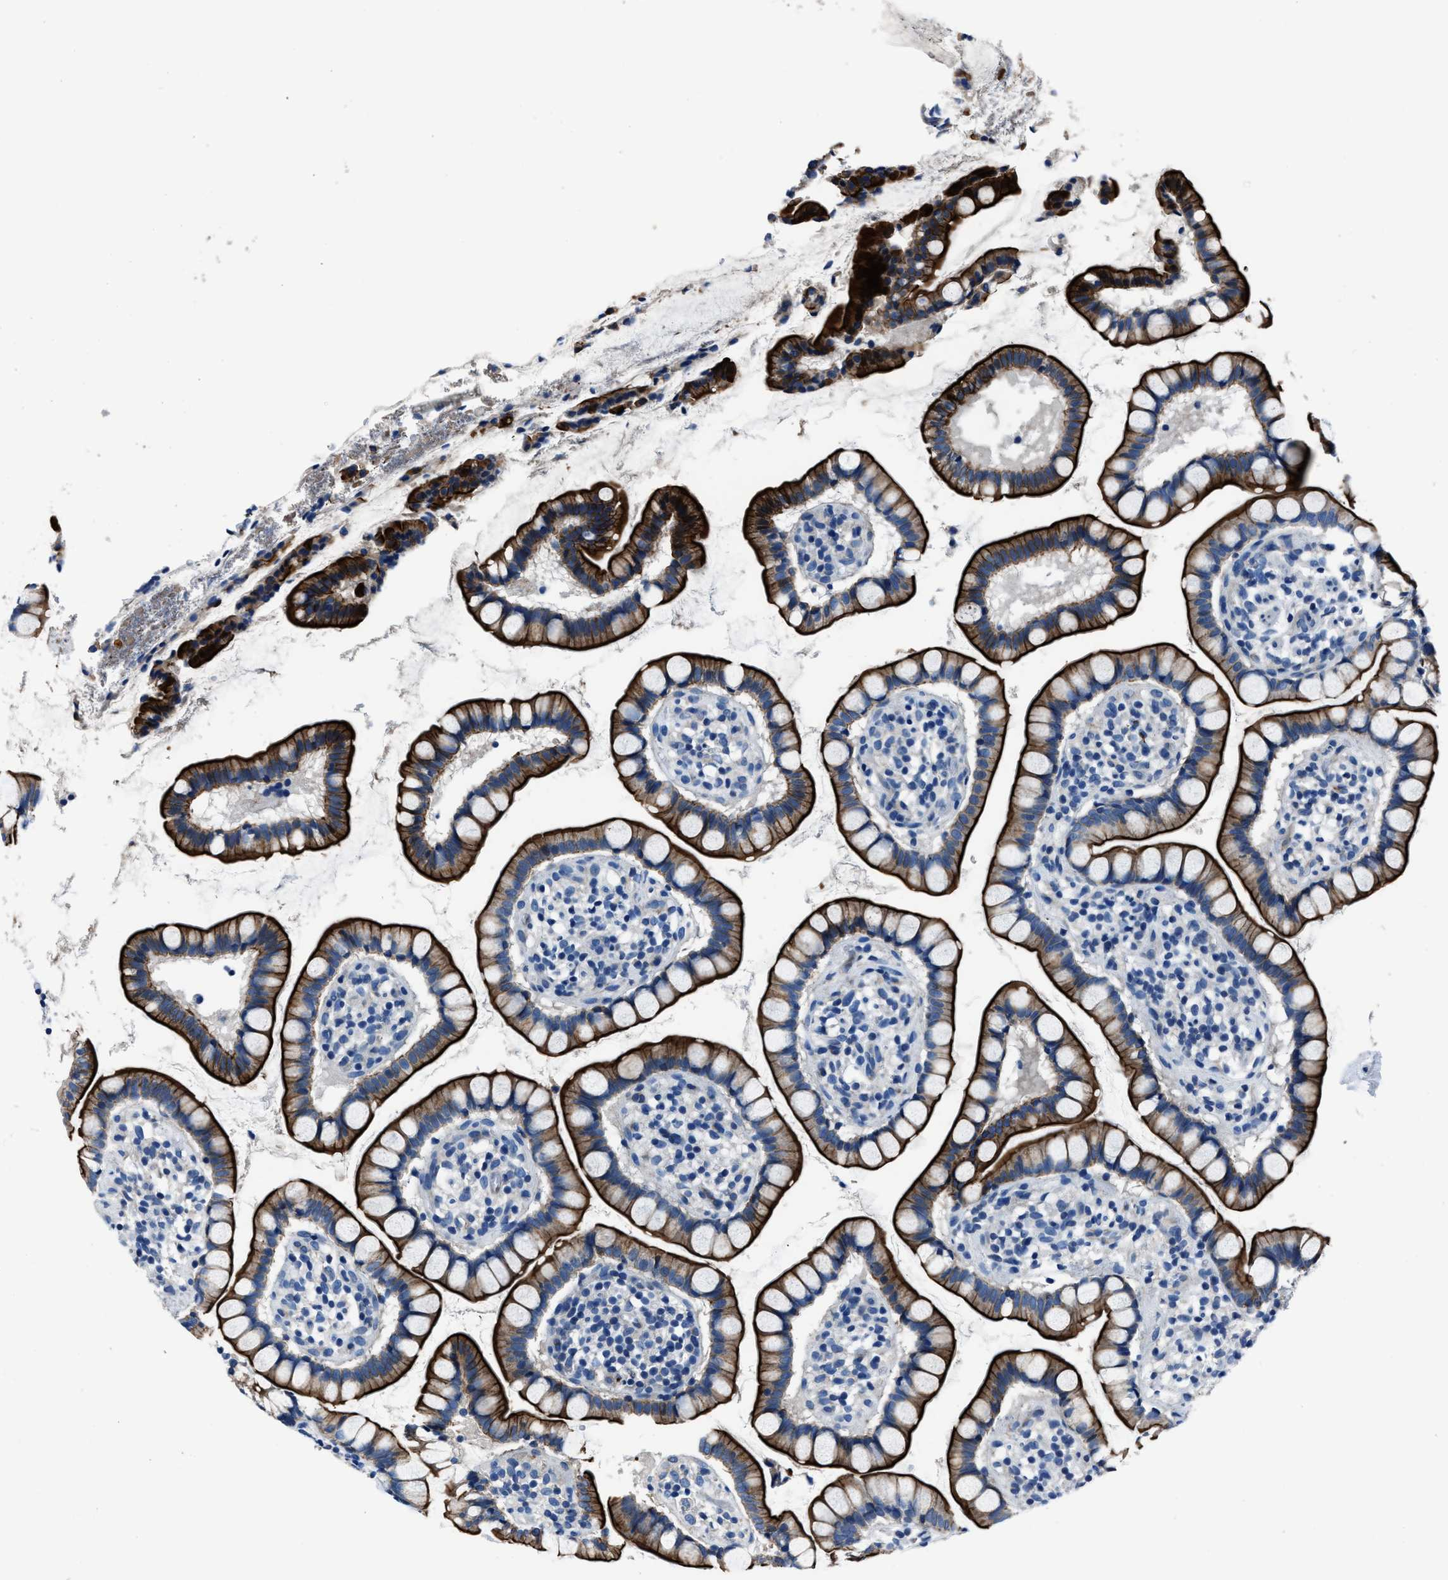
{"staining": {"intensity": "strong", "quantity": ">75%", "location": "cytoplasmic/membranous"}, "tissue": "small intestine", "cell_type": "Glandular cells", "image_type": "normal", "snomed": [{"axis": "morphology", "description": "Normal tissue, NOS"}, {"axis": "topography", "description": "Small intestine"}], "caption": "This photomicrograph displays immunohistochemistry (IHC) staining of unremarkable human small intestine, with high strong cytoplasmic/membranous expression in about >75% of glandular cells.", "gene": "LMO7", "patient": {"sex": "female", "age": 84}}